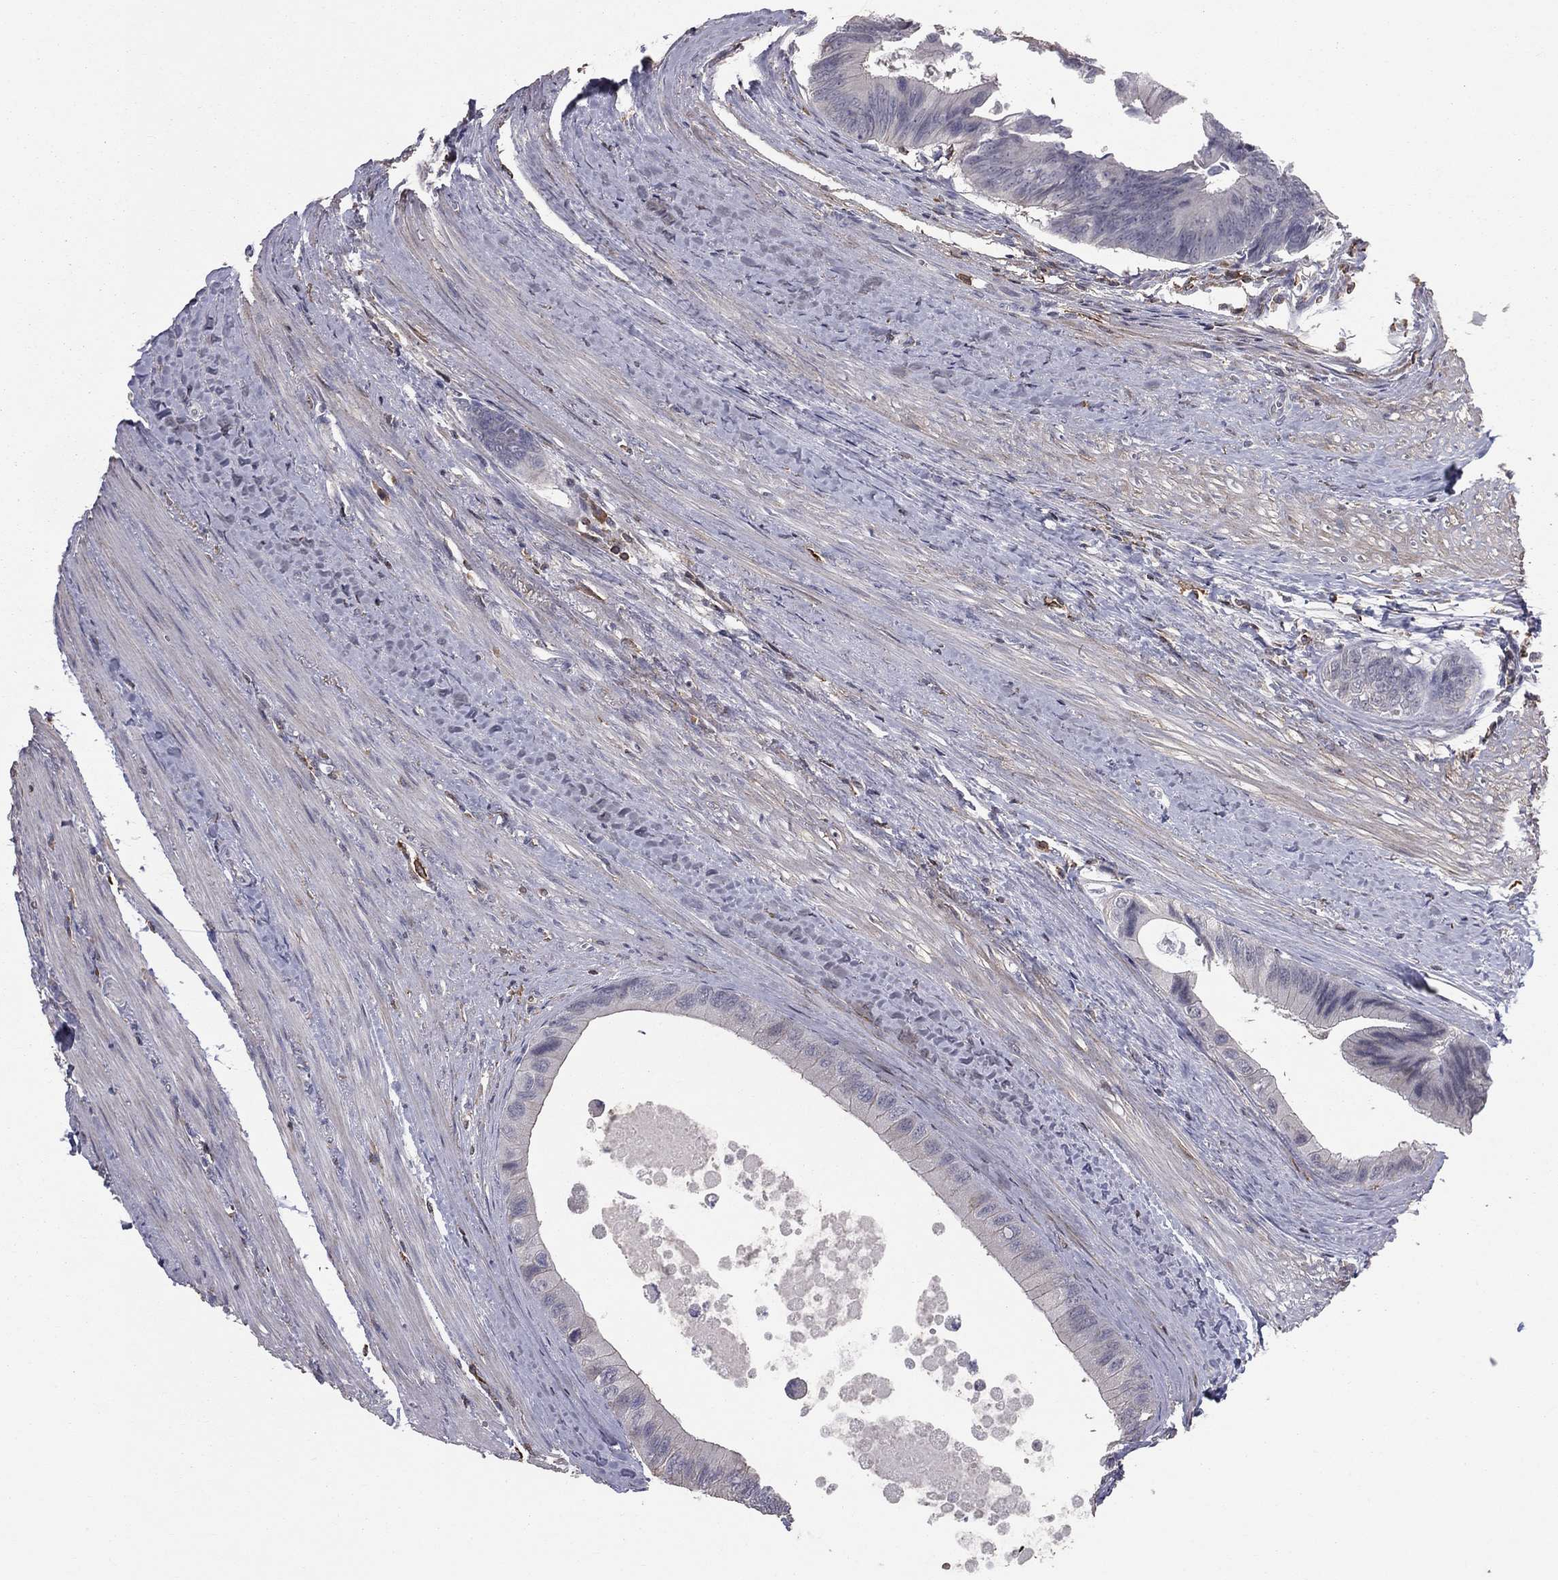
{"staining": {"intensity": "negative", "quantity": "none", "location": "none"}, "tissue": "colorectal cancer", "cell_type": "Tumor cells", "image_type": "cancer", "snomed": [{"axis": "morphology", "description": "Normal tissue, NOS"}, {"axis": "morphology", "description": "Adenocarcinoma, NOS"}, {"axis": "topography", "description": "Colon"}], "caption": "Immunohistochemistry micrograph of neoplastic tissue: colorectal cancer (adenocarcinoma) stained with DAB (3,3'-diaminobenzidine) reveals no significant protein staining in tumor cells. (Stains: DAB IHC with hematoxylin counter stain, Microscopy: brightfield microscopy at high magnification).", "gene": "PSTPIP1", "patient": {"sex": "male", "age": 65}}